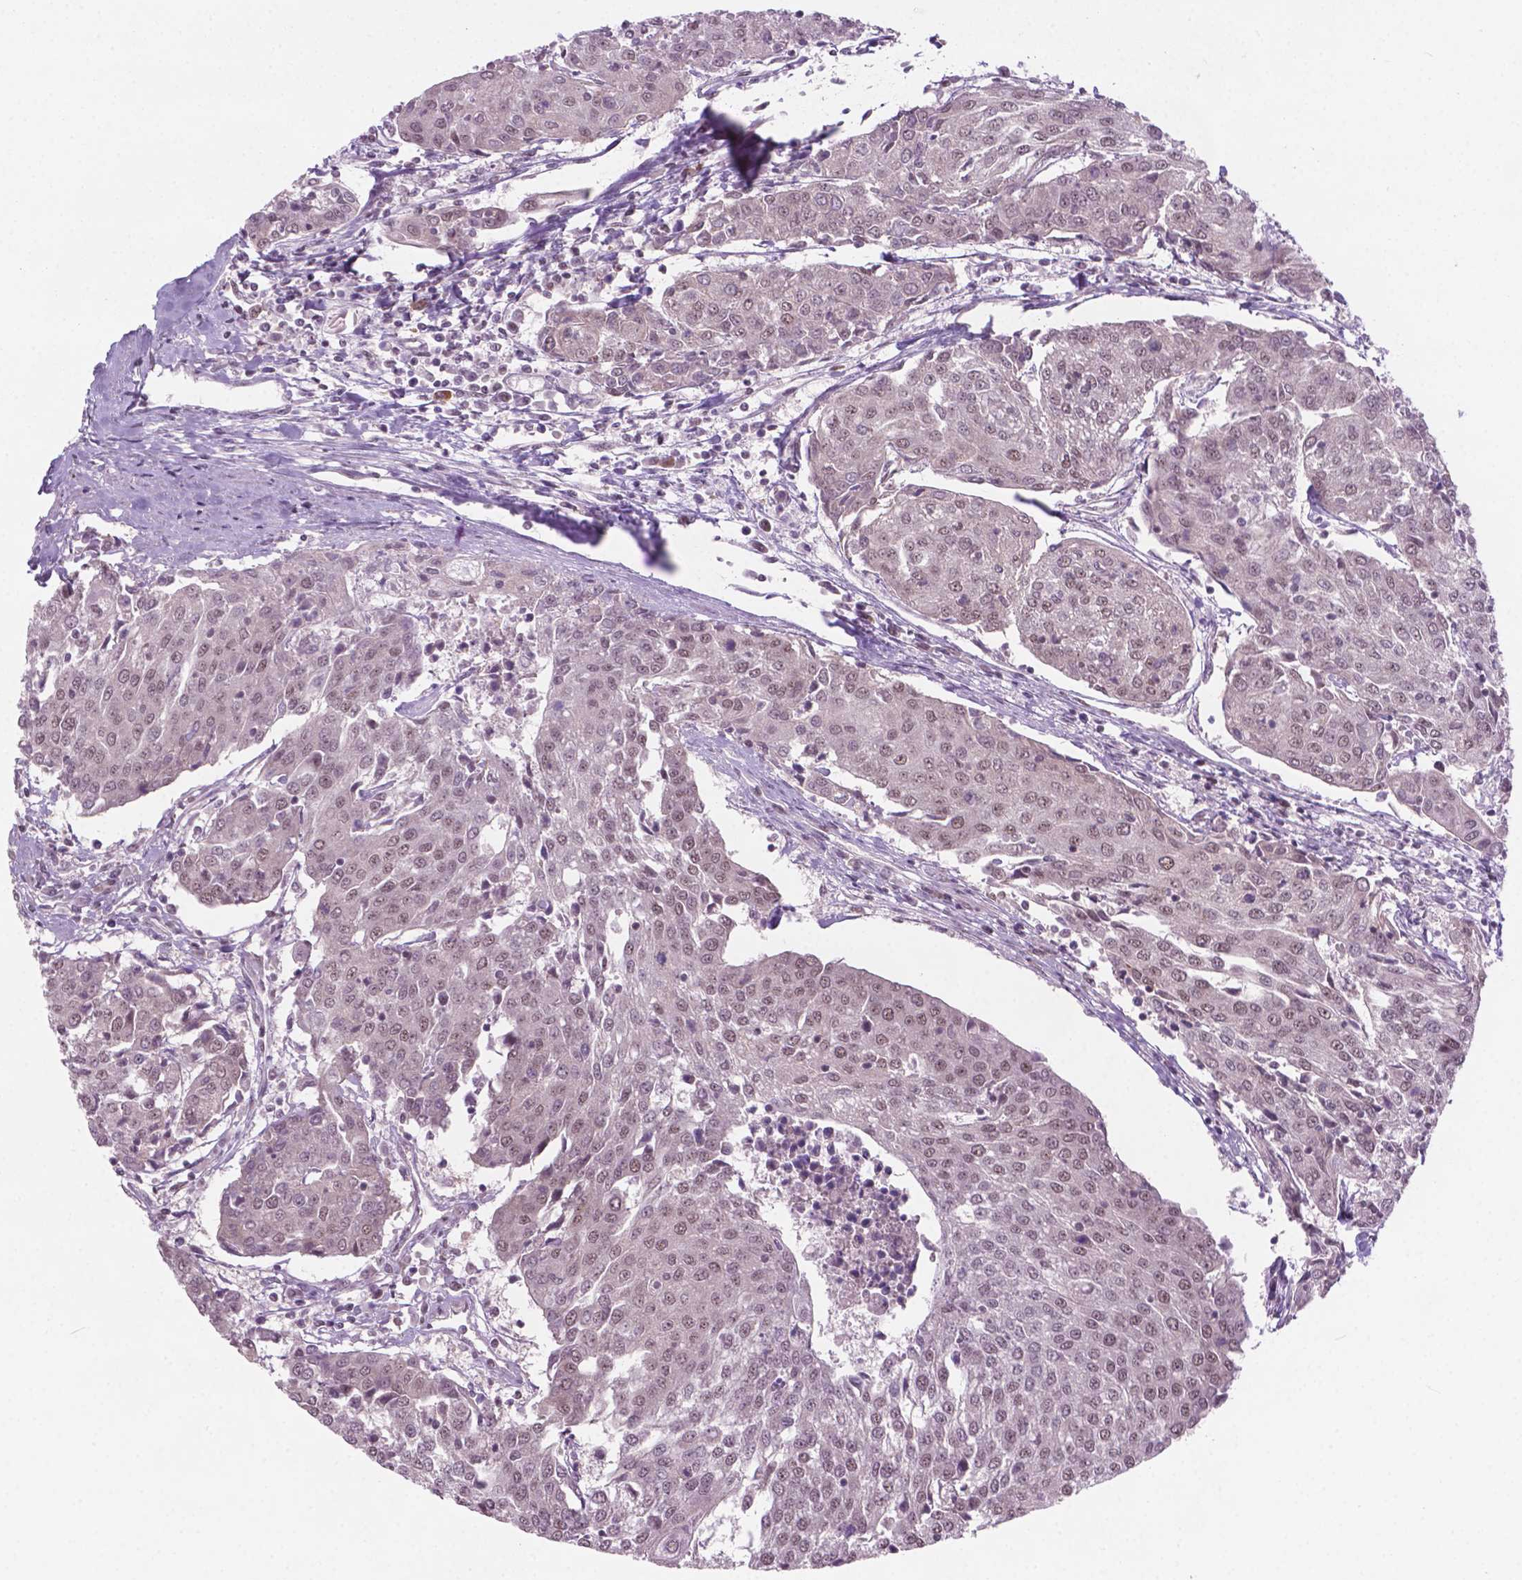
{"staining": {"intensity": "weak", "quantity": ">75%", "location": "nuclear"}, "tissue": "urothelial cancer", "cell_type": "Tumor cells", "image_type": "cancer", "snomed": [{"axis": "morphology", "description": "Urothelial carcinoma, High grade"}, {"axis": "topography", "description": "Urinary bladder"}], "caption": "Brown immunohistochemical staining in urothelial cancer demonstrates weak nuclear positivity in approximately >75% of tumor cells. (Brightfield microscopy of DAB IHC at high magnification).", "gene": "PHAX", "patient": {"sex": "female", "age": 85}}